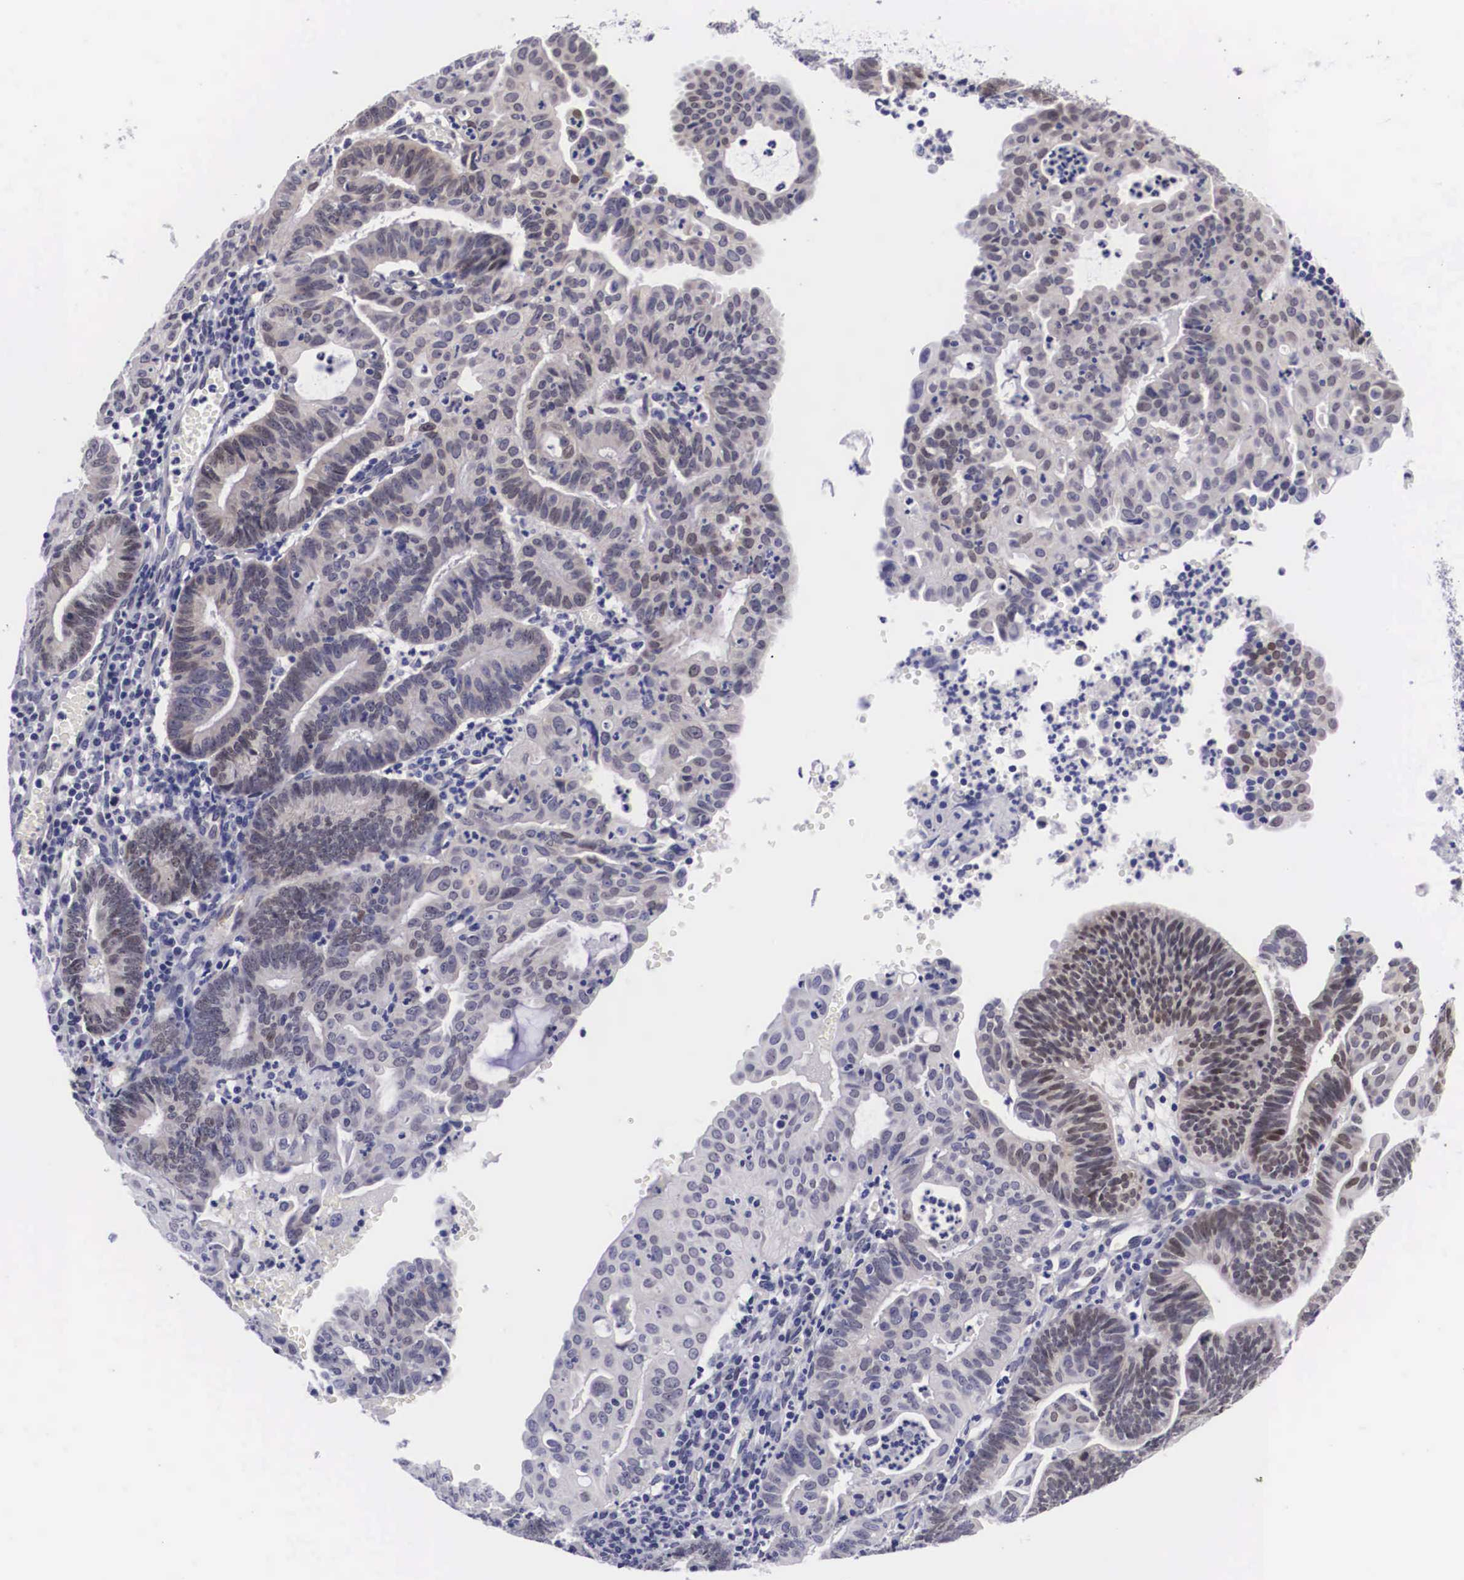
{"staining": {"intensity": "weak", "quantity": "25%-75%", "location": "cytoplasmic/membranous"}, "tissue": "endometrial cancer", "cell_type": "Tumor cells", "image_type": "cancer", "snomed": [{"axis": "morphology", "description": "Adenocarcinoma, NOS"}, {"axis": "topography", "description": "Endometrium"}], "caption": "The immunohistochemical stain highlights weak cytoplasmic/membranous positivity in tumor cells of endometrial cancer (adenocarcinoma) tissue.", "gene": "SOX11", "patient": {"sex": "female", "age": 60}}